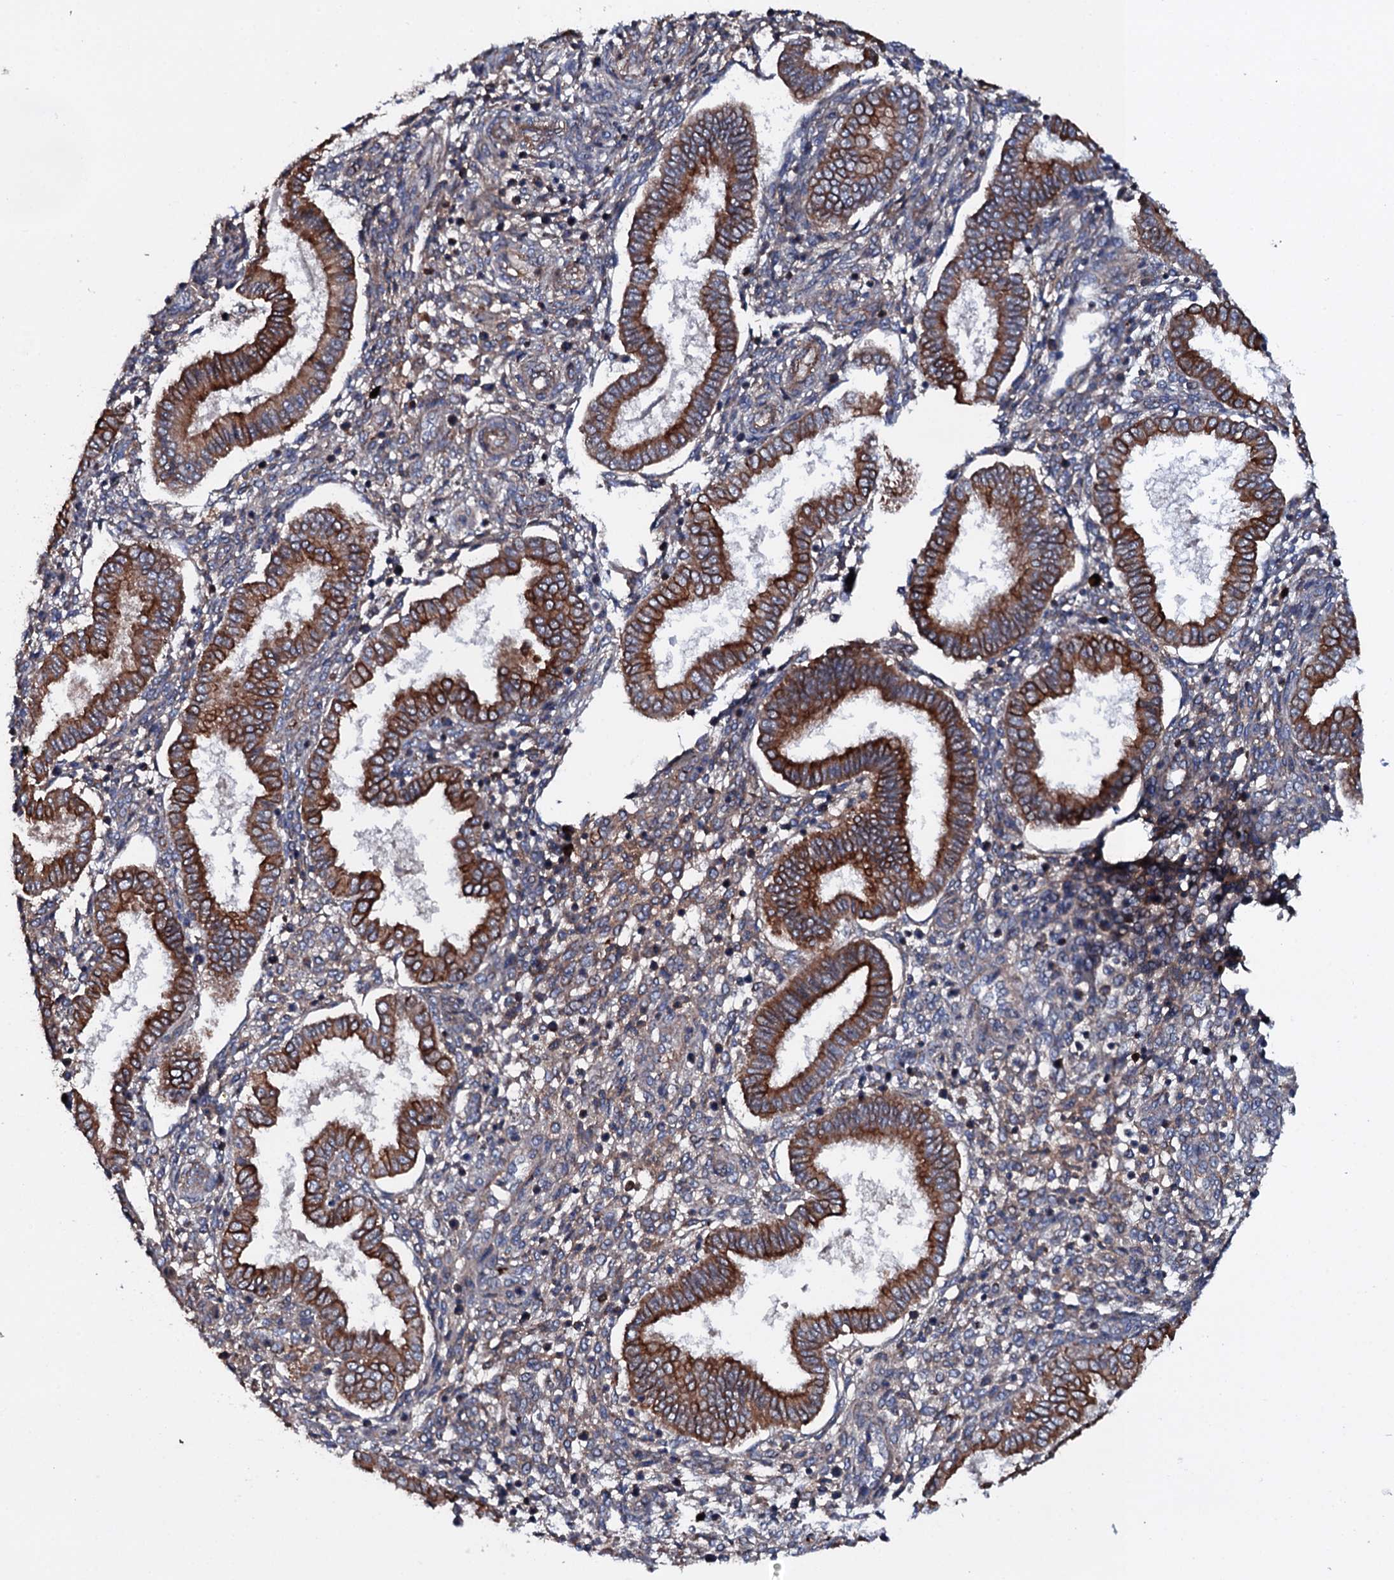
{"staining": {"intensity": "weak", "quantity": "<25%", "location": "cytoplasmic/membranous"}, "tissue": "endometrium", "cell_type": "Cells in endometrial stroma", "image_type": "normal", "snomed": [{"axis": "morphology", "description": "Normal tissue, NOS"}, {"axis": "topography", "description": "Endometrium"}], "caption": "A high-resolution image shows immunohistochemistry (IHC) staining of normal endometrium, which shows no significant positivity in cells in endometrial stroma.", "gene": "NEK1", "patient": {"sex": "female", "age": 24}}